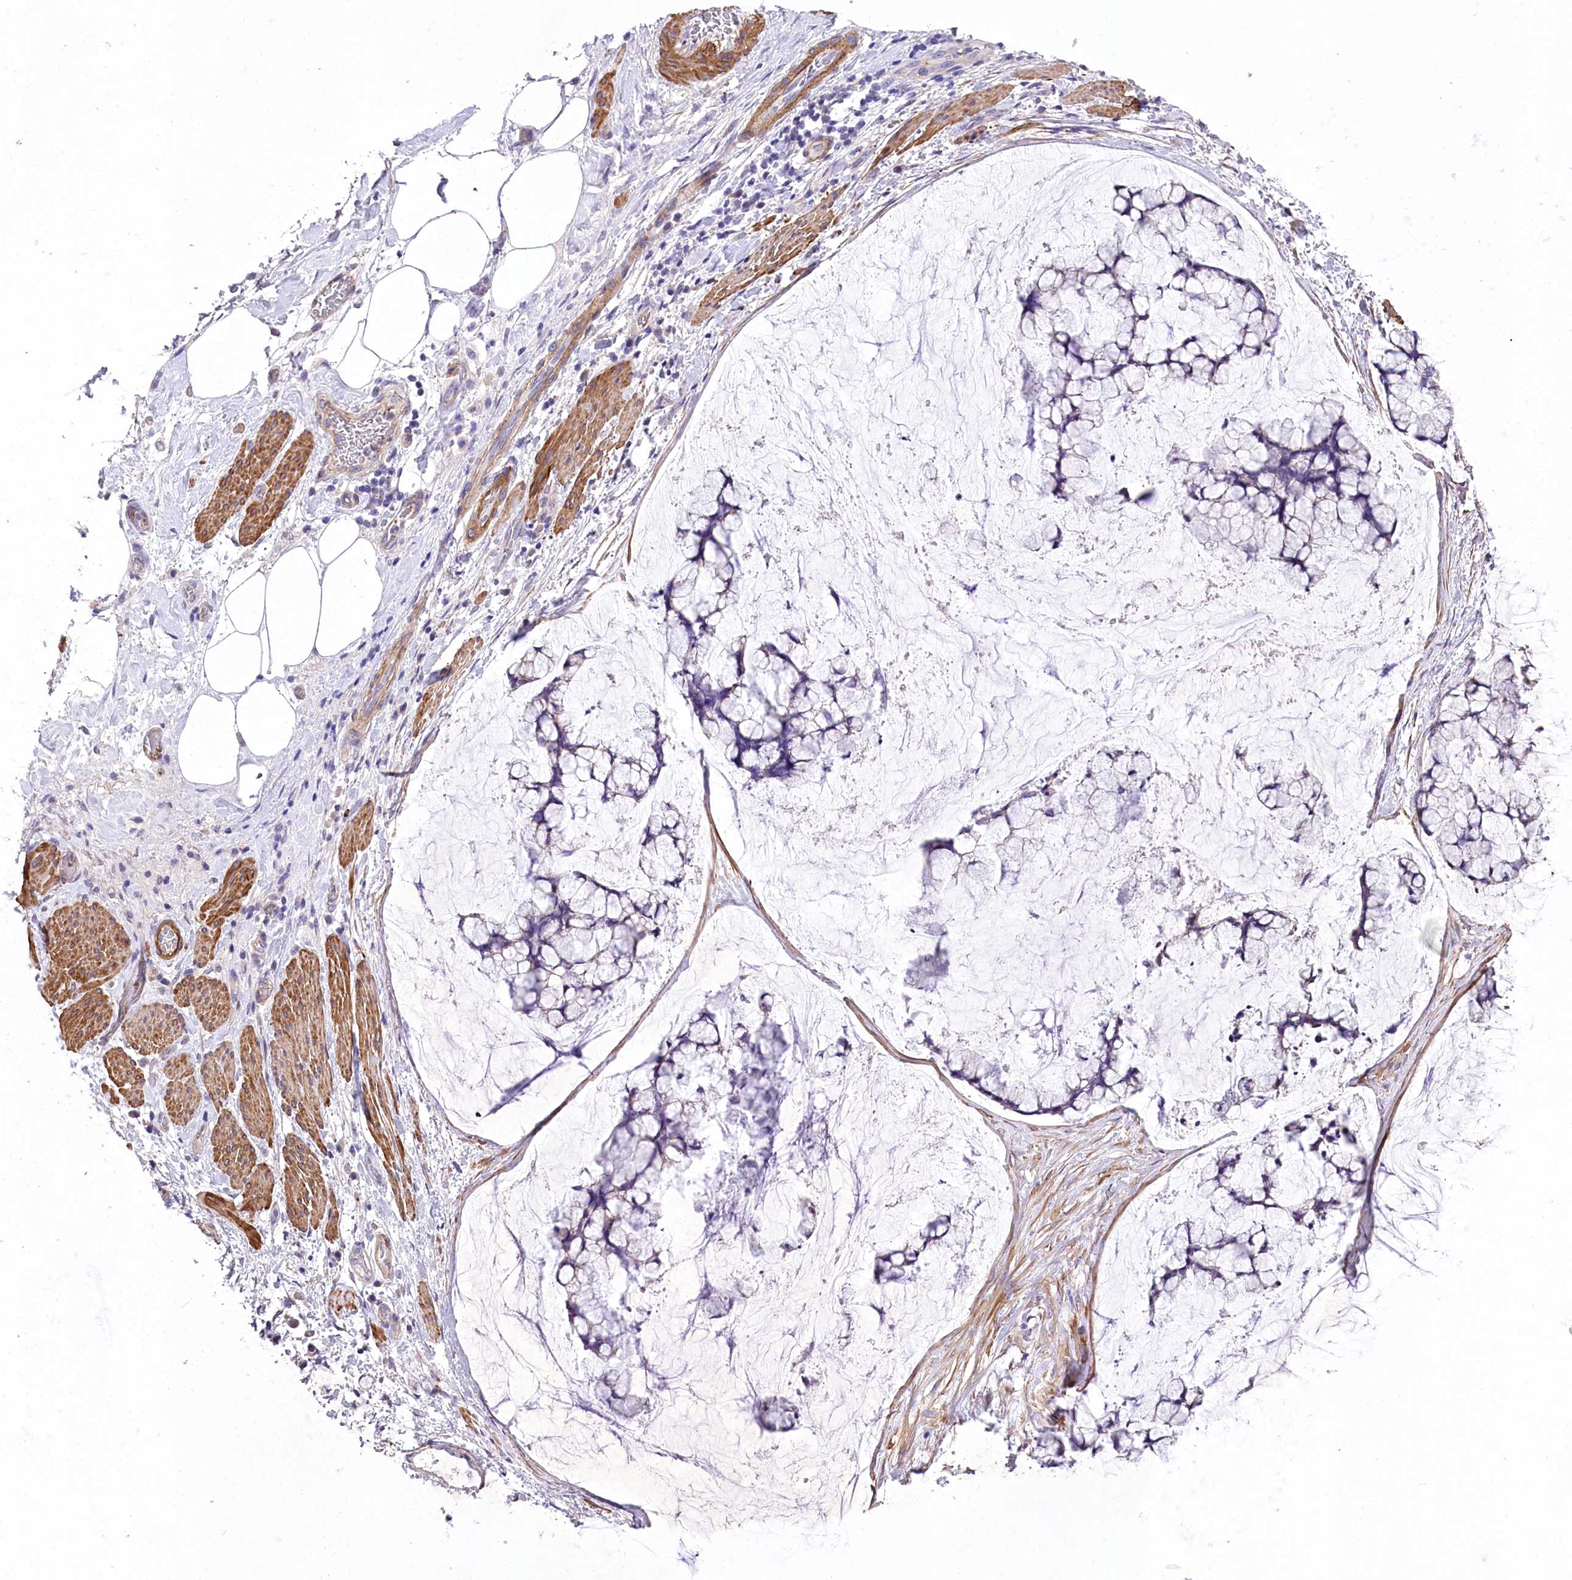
{"staining": {"intensity": "negative", "quantity": "none", "location": "none"}, "tissue": "ovarian cancer", "cell_type": "Tumor cells", "image_type": "cancer", "snomed": [{"axis": "morphology", "description": "Cystadenocarcinoma, mucinous, NOS"}, {"axis": "topography", "description": "Ovary"}], "caption": "This is an immunohistochemistry (IHC) micrograph of ovarian cancer (mucinous cystadenocarcinoma). There is no positivity in tumor cells.", "gene": "RDH16", "patient": {"sex": "female", "age": 42}}